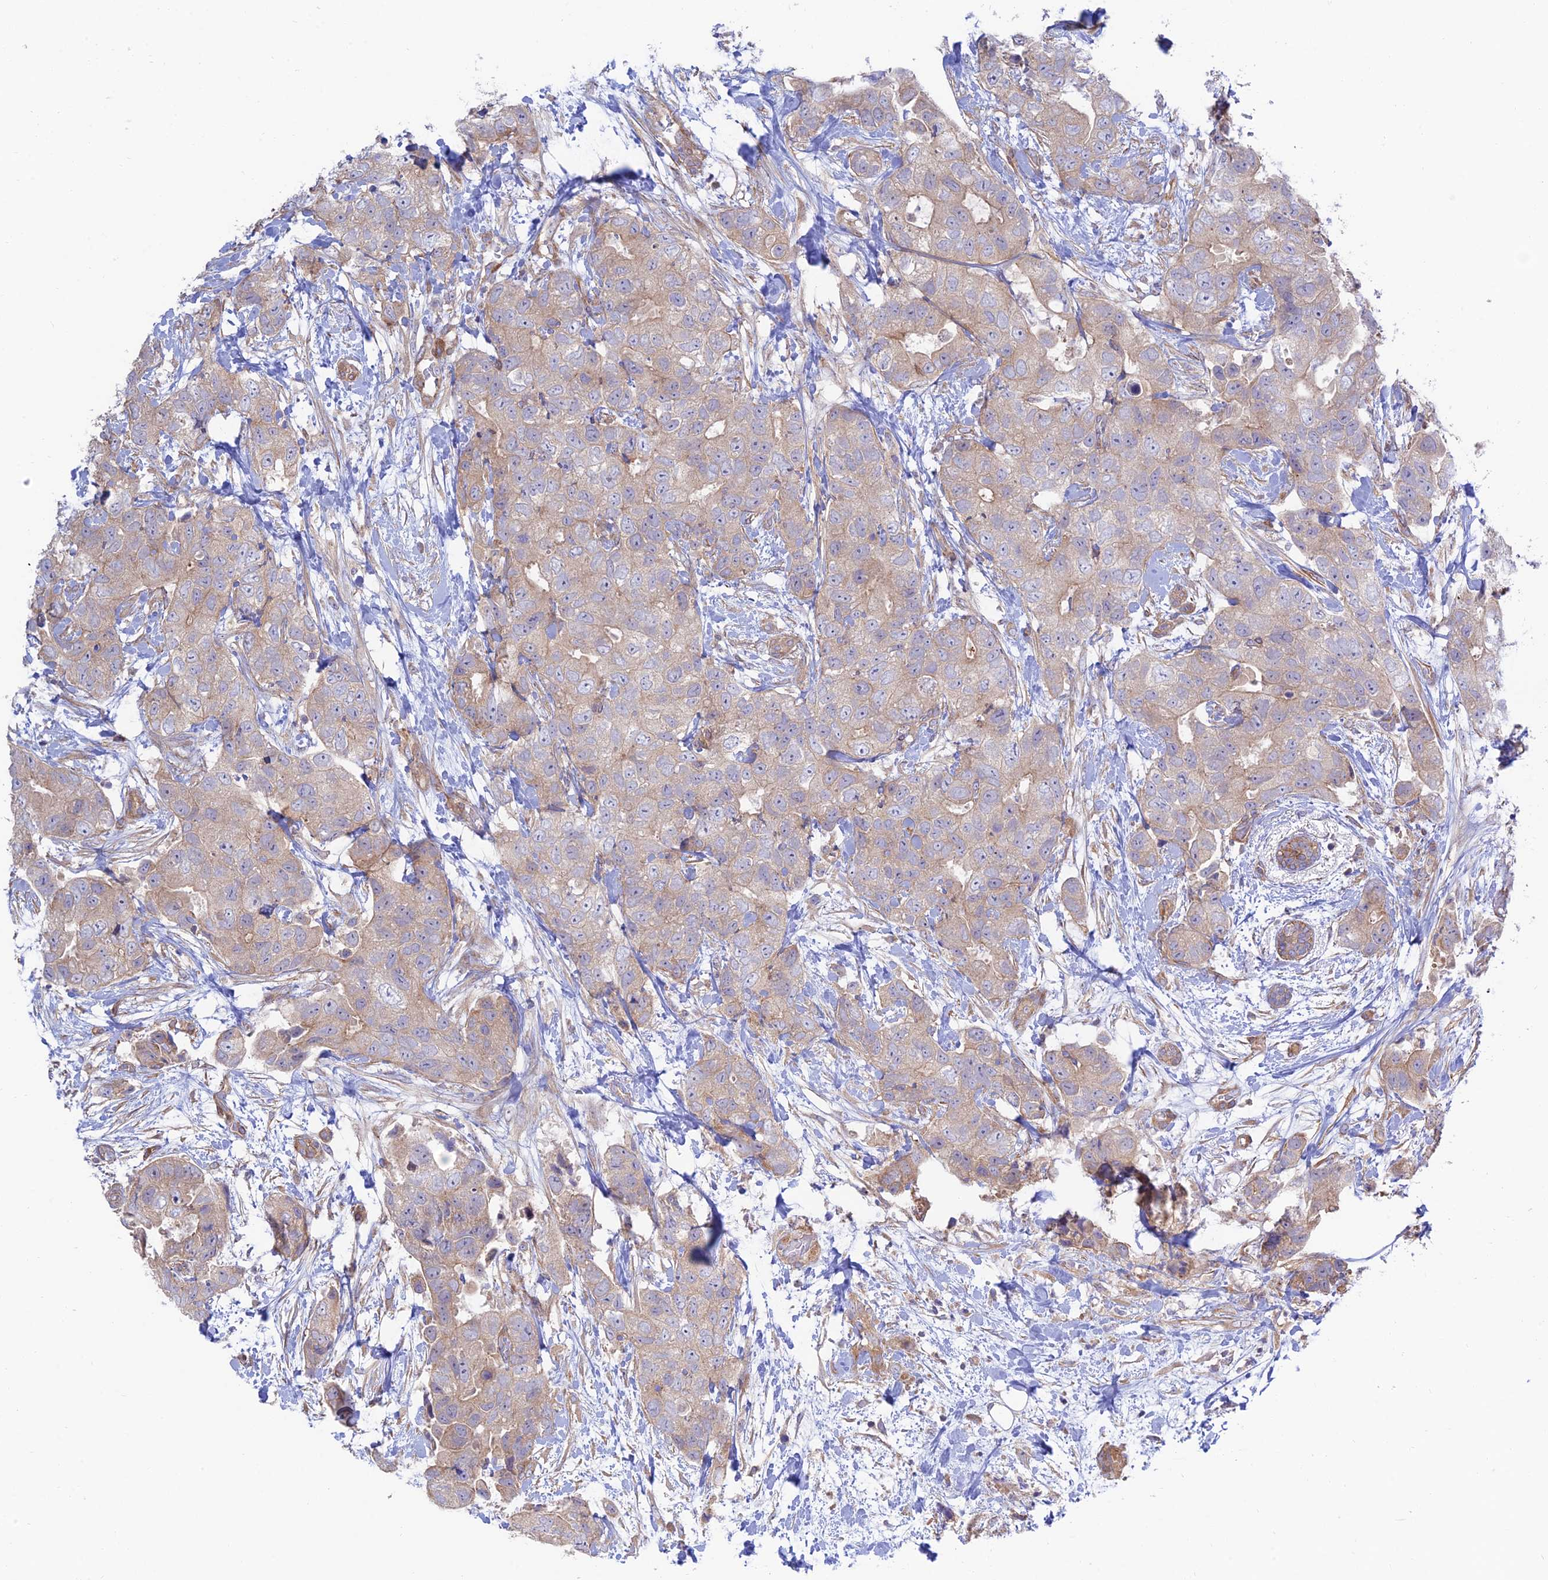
{"staining": {"intensity": "weak", "quantity": "<25%", "location": "cytoplasmic/membranous"}, "tissue": "breast cancer", "cell_type": "Tumor cells", "image_type": "cancer", "snomed": [{"axis": "morphology", "description": "Duct carcinoma"}, {"axis": "topography", "description": "Breast"}], "caption": "Immunohistochemical staining of intraductal carcinoma (breast) shows no significant positivity in tumor cells. (DAB IHC, high magnification).", "gene": "KCNAB1", "patient": {"sex": "female", "age": 62}}